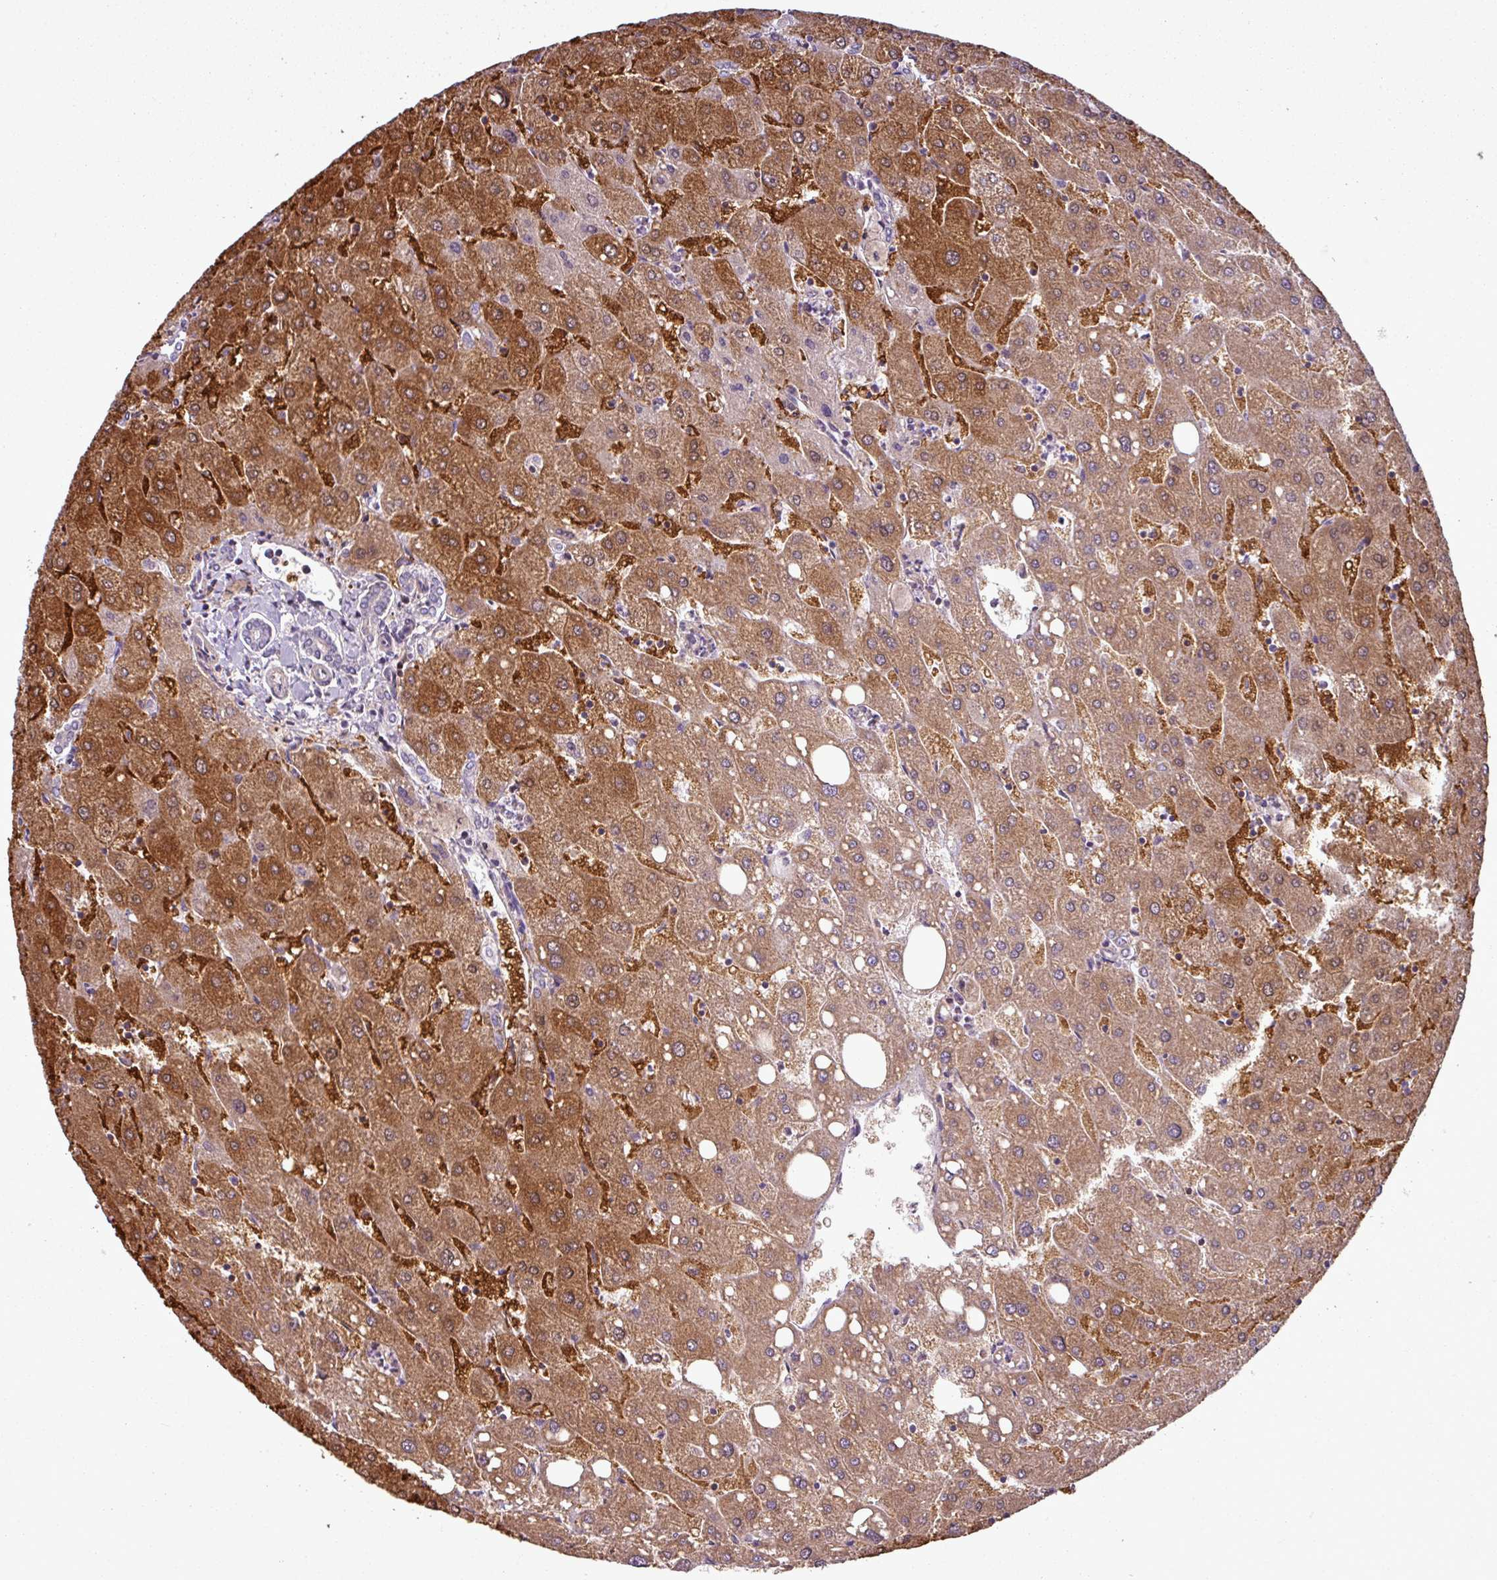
{"staining": {"intensity": "negative", "quantity": "none", "location": "none"}, "tissue": "liver", "cell_type": "Cholangiocytes", "image_type": "normal", "snomed": [{"axis": "morphology", "description": "Normal tissue, NOS"}, {"axis": "topography", "description": "Liver"}], "caption": "High power microscopy photomicrograph of an IHC photomicrograph of benign liver, revealing no significant positivity in cholangiocytes. (DAB (3,3'-diaminobenzidine) IHC, high magnification).", "gene": "BTN2A2", "patient": {"sex": "male", "age": 67}}